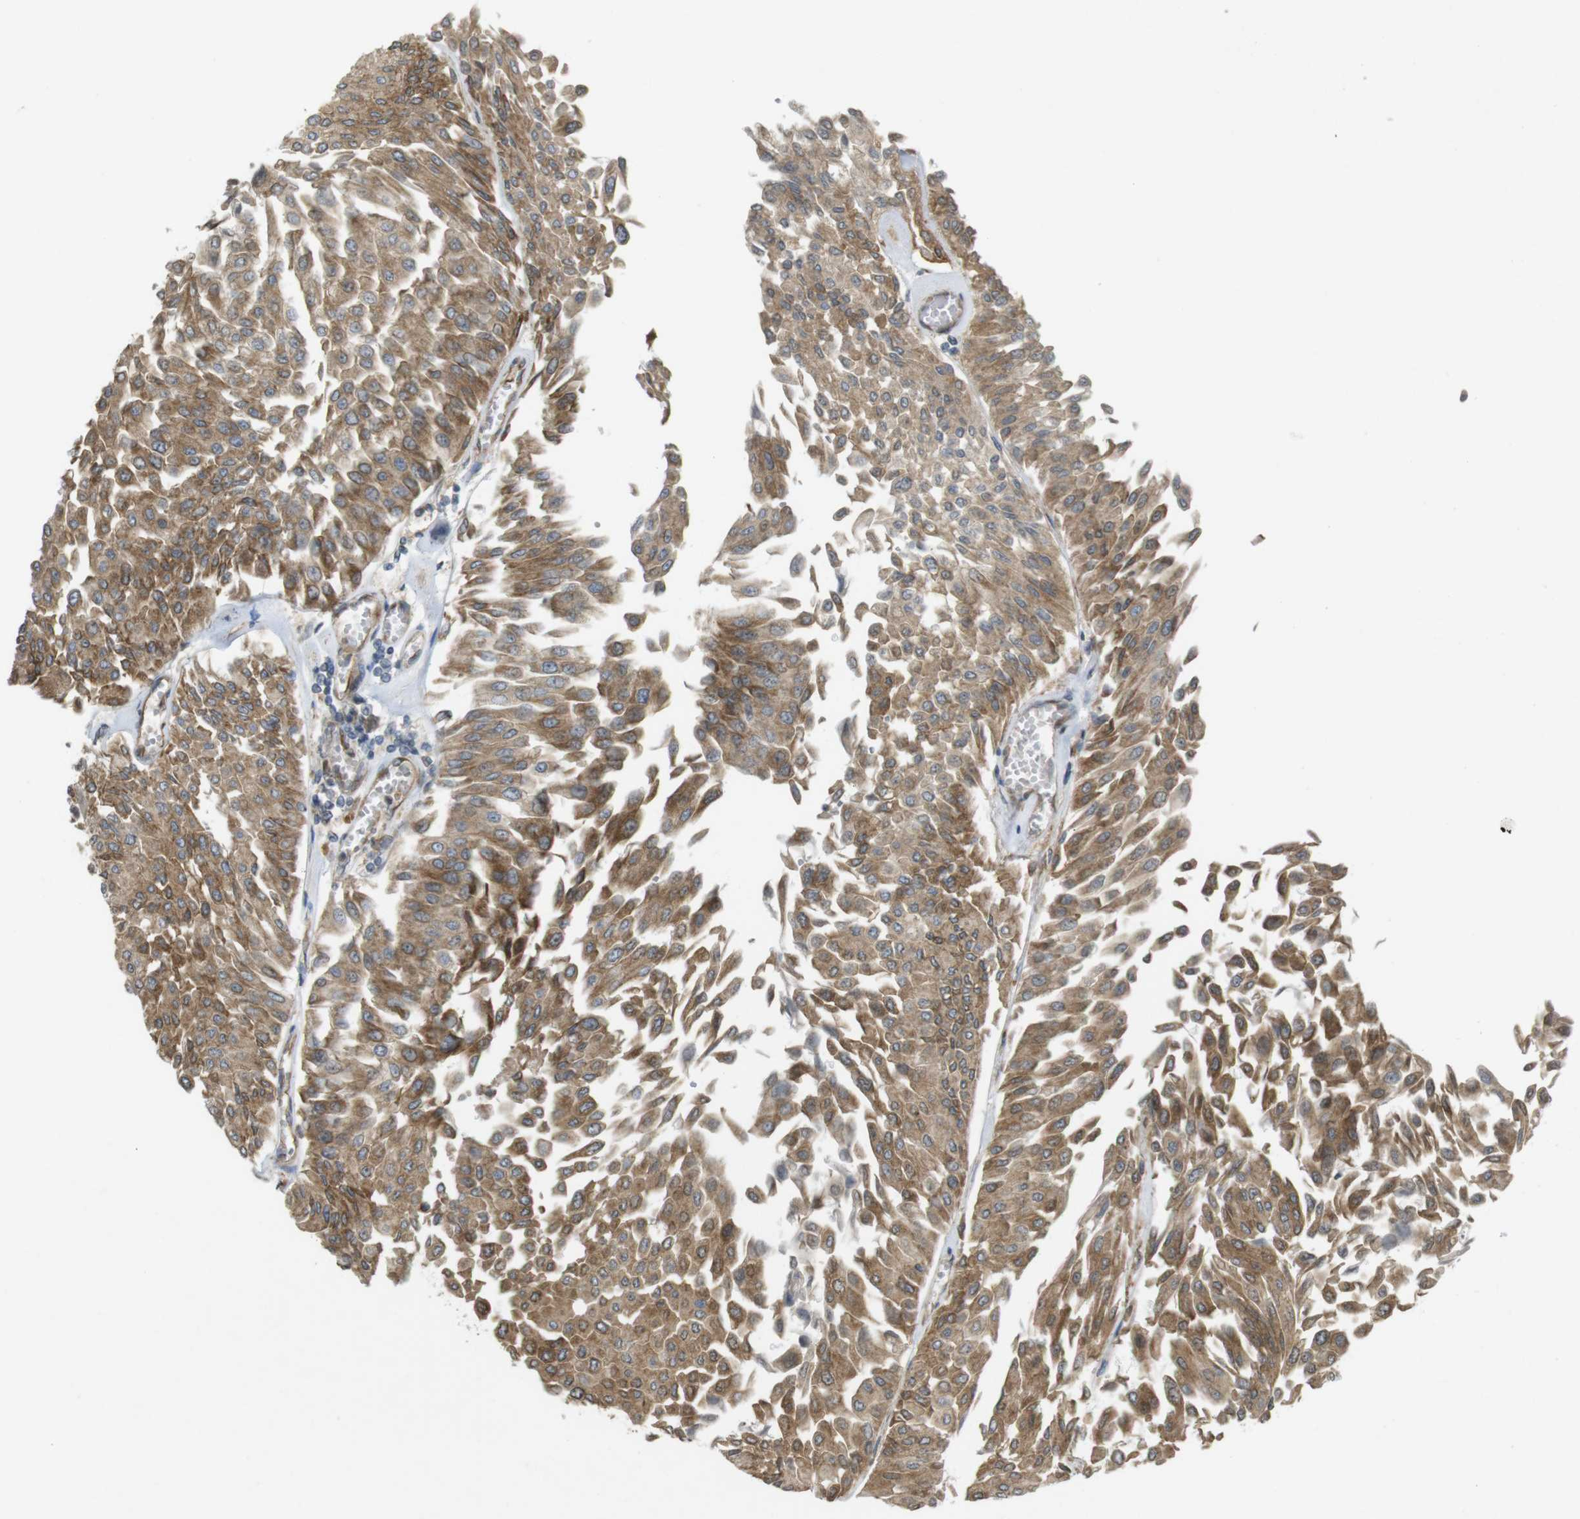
{"staining": {"intensity": "moderate", "quantity": ">75%", "location": "cytoplasmic/membranous"}, "tissue": "urothelial cancer", "cell_type": "Tumor cells", "image_type": "cancer", "snomed": [{"axis": "morphology", "description": "Urothelial carcinoma, Low grade"}, {"axis": "topography", "description": "Urinary bladder"}], "caption": "Approximately >75% of tumor cells in human urothelial cancer reveal moderate cytoplasmic/membranous protein positivity as visualized by brown immunohistochemical staining.", "gene": "KIF5B", "patient": {"sex": "male", "age": 67}}